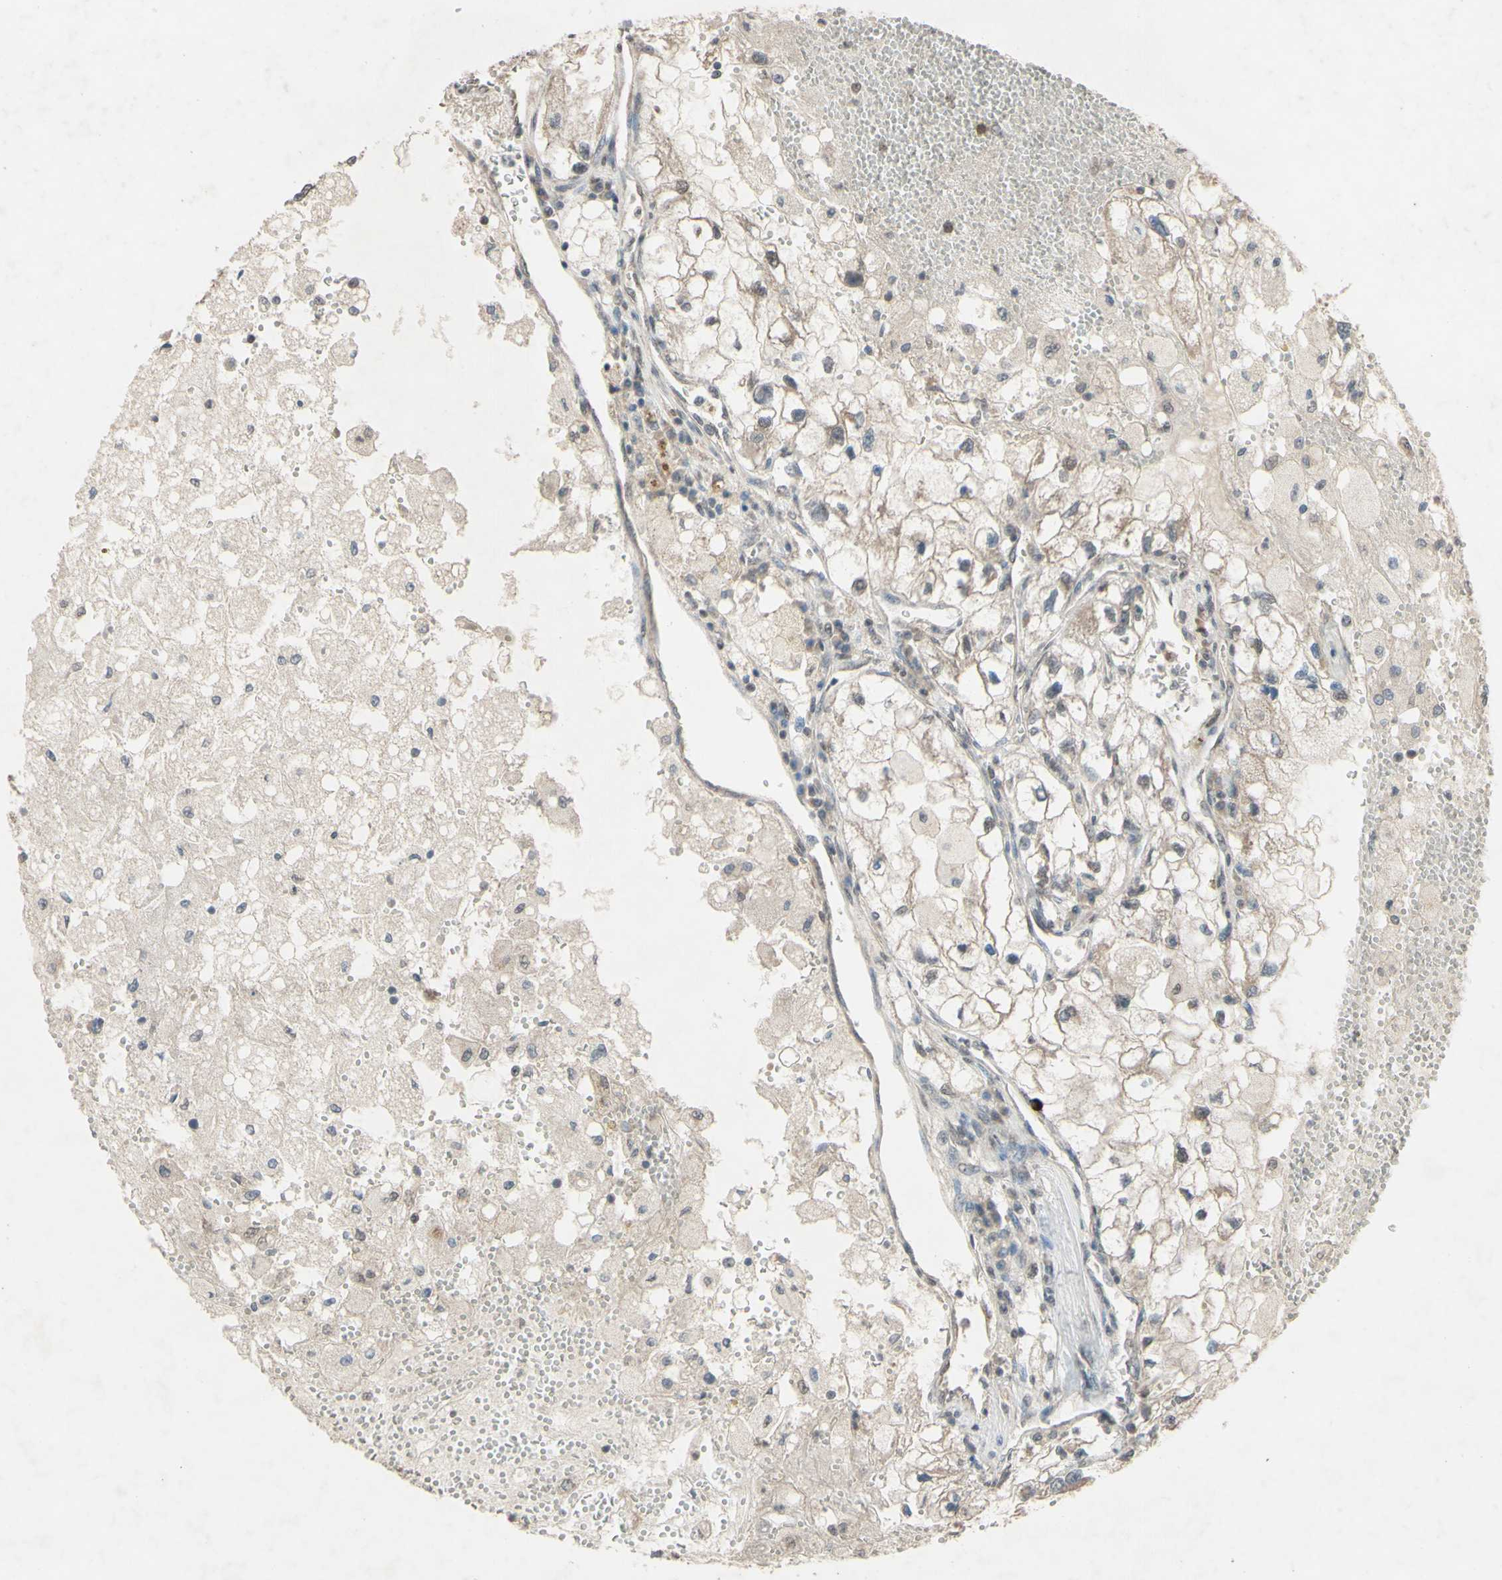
{"staining": {"intensity": "weak", "quantity": ">75%", "location": "cytoplasmic/membranous"}, "tissue": "renal cancer", "cell_type": "Tumor cells", "image_type": "cancer", "snomed": [{"axis": "morphology", "description": "Adenocarcinoma, NOS"}, {"axis": "topography", "description": "Kidney"}], "caption": "Immunohistochemistry photomicrograph of adenocarcinoma (renal) stained for a protein (brown), which shows low levels of weak cytoplasmic/membranous staining in about >75% of tumor cells.", "gene": "CDCP1", "patient": {"sex": "female", "age": 70}}